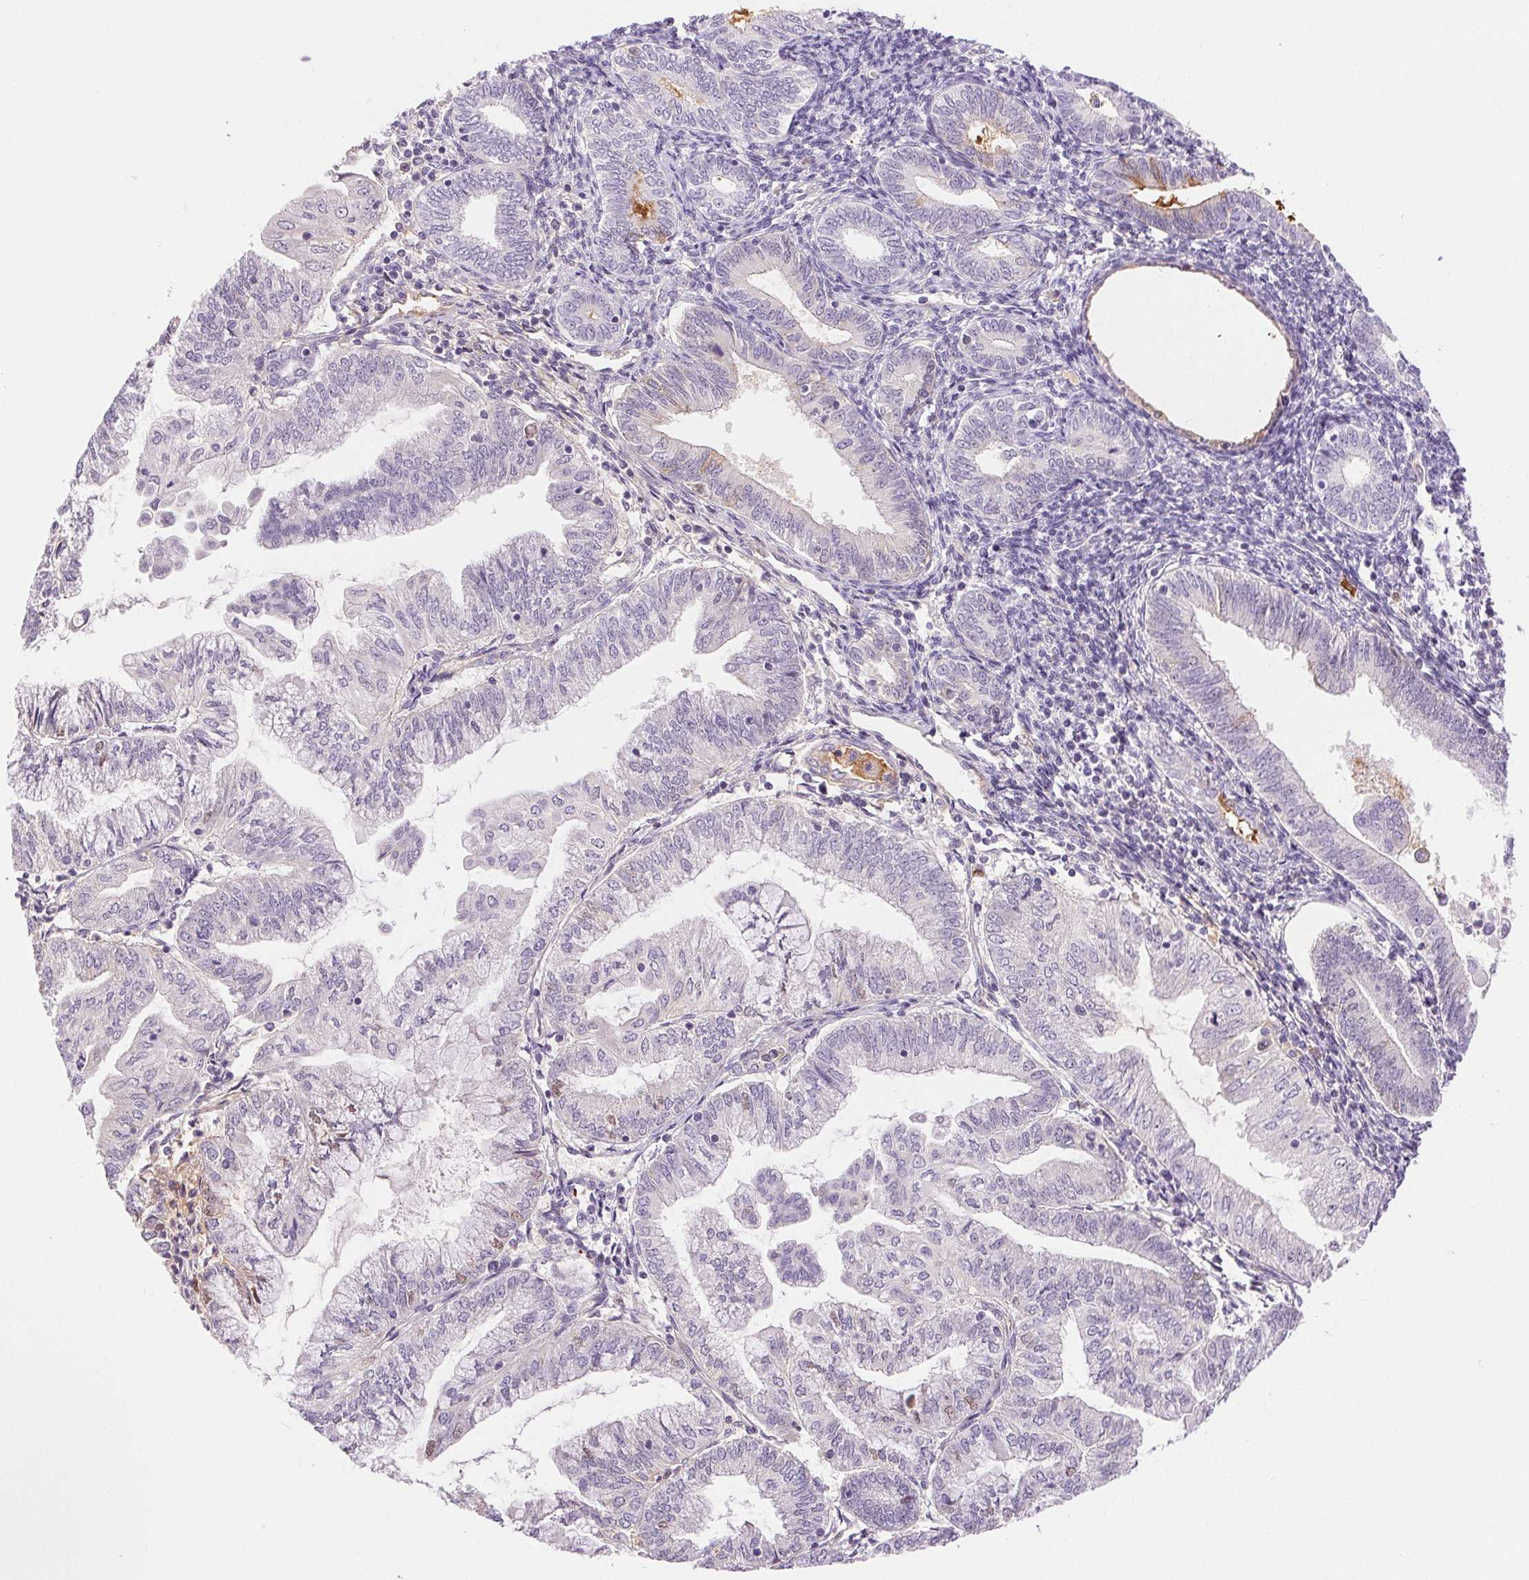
{"staining": {"intensity": "negative", "quantity": "none", "location": "none"}, "tissue": "endometrial cancer", "cell_type": "Tumor cells", "image_type": "cancer", "snomed": [{"axis": "morphology", "description": "Adenocarcinoma, NOS"}, {"axis": "topography", "description": "Endometrium"}], "caption": "Photomicrograph shows no significant protein positivity in tumor cells of endometrial cancer.", "gene": "IFIT1B", "patient": {"sex": "female", "age": 55}}